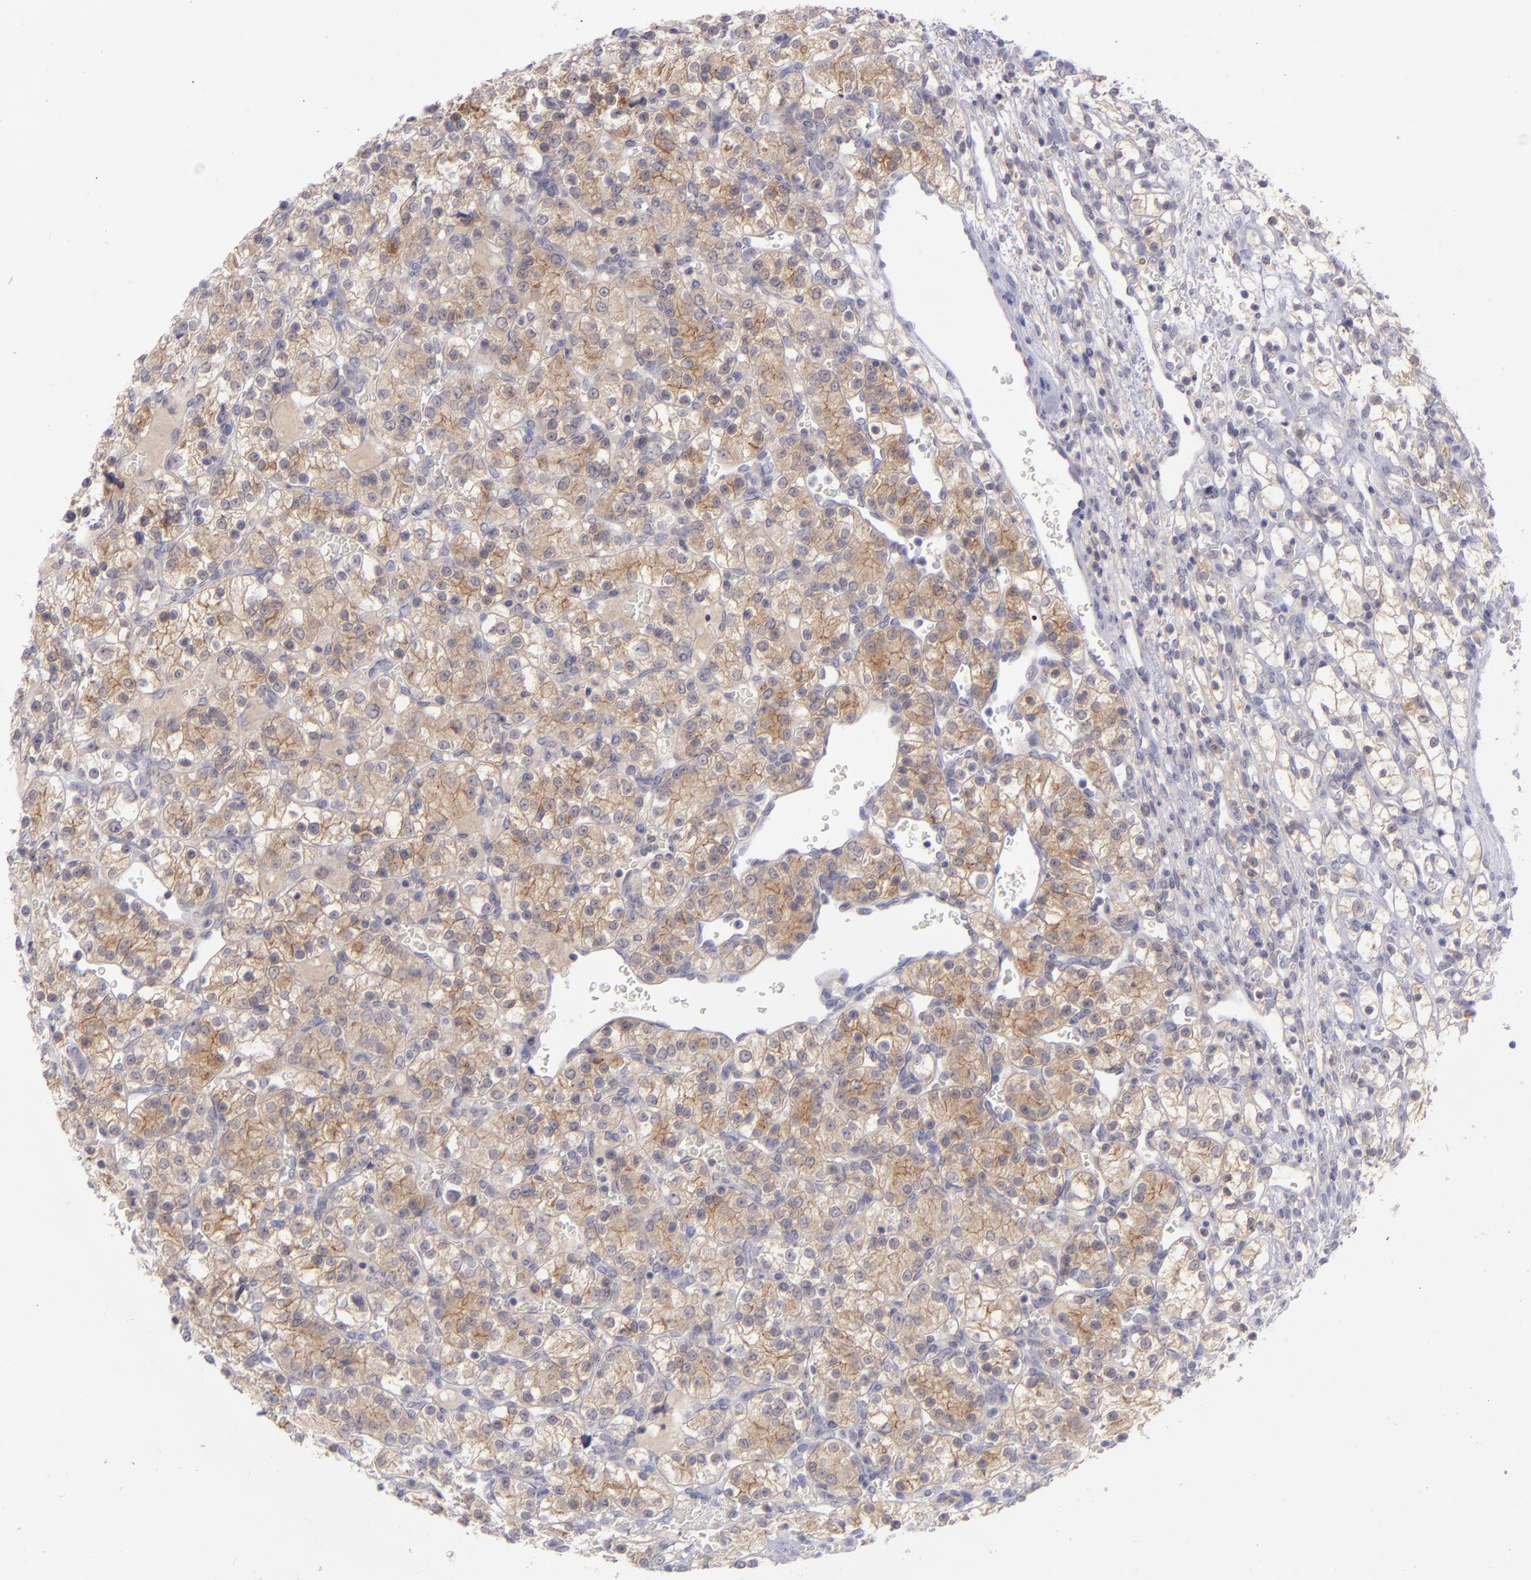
{"staining": {"intensity": "weak", "quantity": "25%-75%", "location": "cytoplasmic/membranous"}, "tissue": "renal cancer", "cell_type": "Tumor cells", "image_type": "cancer", "snomed": [{"axis": "morphology", "description": "Adenocarcinoma, NOS"}, {"axis": "topography", "description": "Kidney"}], "caption": "Immunohistochemical staining of human adenocarcinoma (renal) shows weak cytoplasmic/membranous protein positivity in approximately 25%-75% of tumor cells.", "gene": "EVPL", "patient": {"sex": "female", "age": 62}}